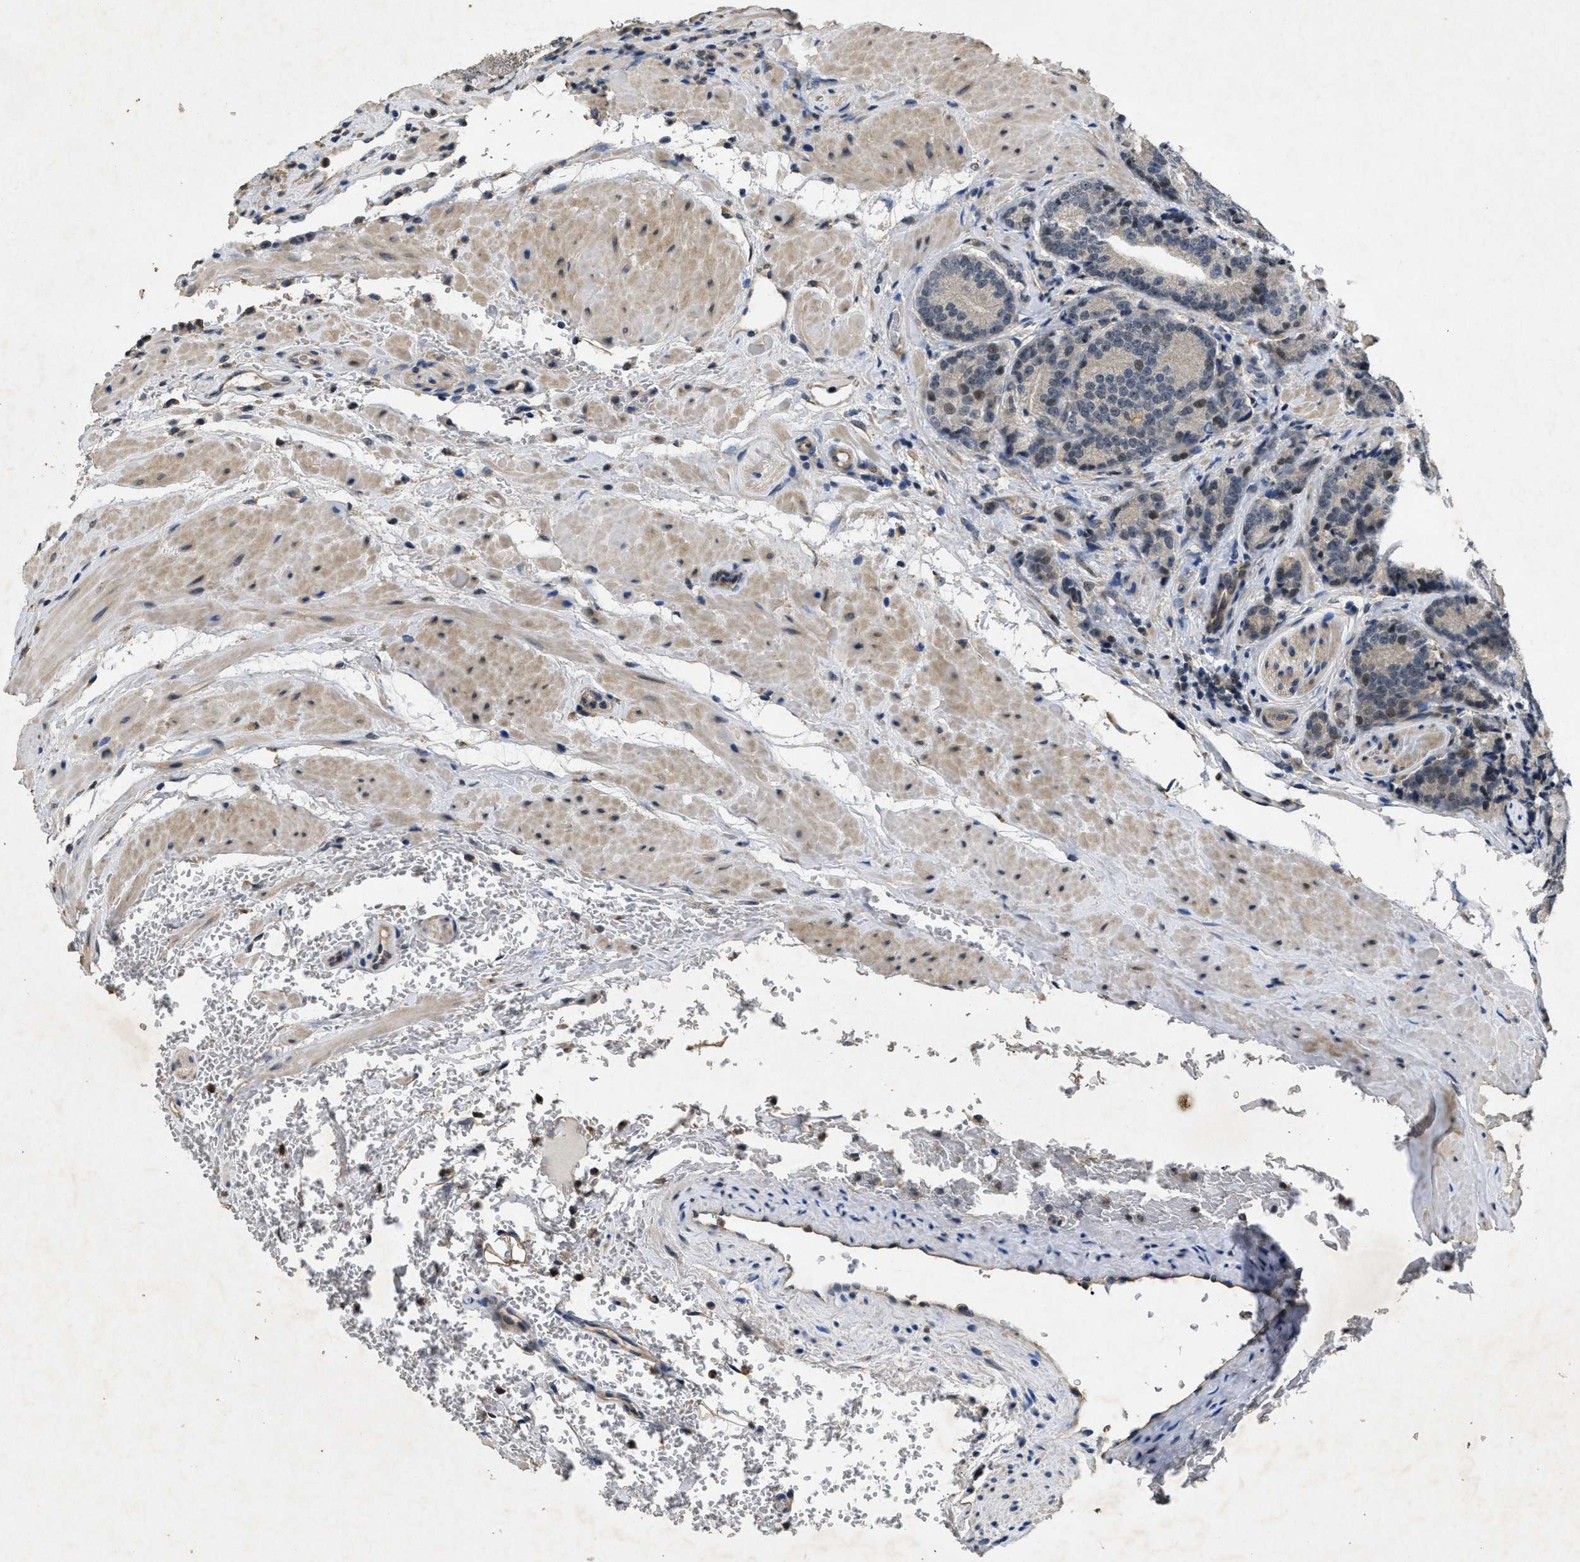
{"staining": {"intensity": "moderate", "quantity": "<25%", "location": "nuclear"}, "tissue": "prostate cancer", "cell_type": "Tumor cells", "image_type": "cancer", "snomed": [{"axis": "morphology", "description": "Adenocarcinoma, High grade"}, {"axis": "topography", "description": "Prostate"}], "caption": "Prostate cancer stained for a protein (brown) reveals moderate nuclear positive positivity in approximately <25% of tumor cells.", "gene": "PAPOLG", "patient": {"sex": "male", "age": 61}}